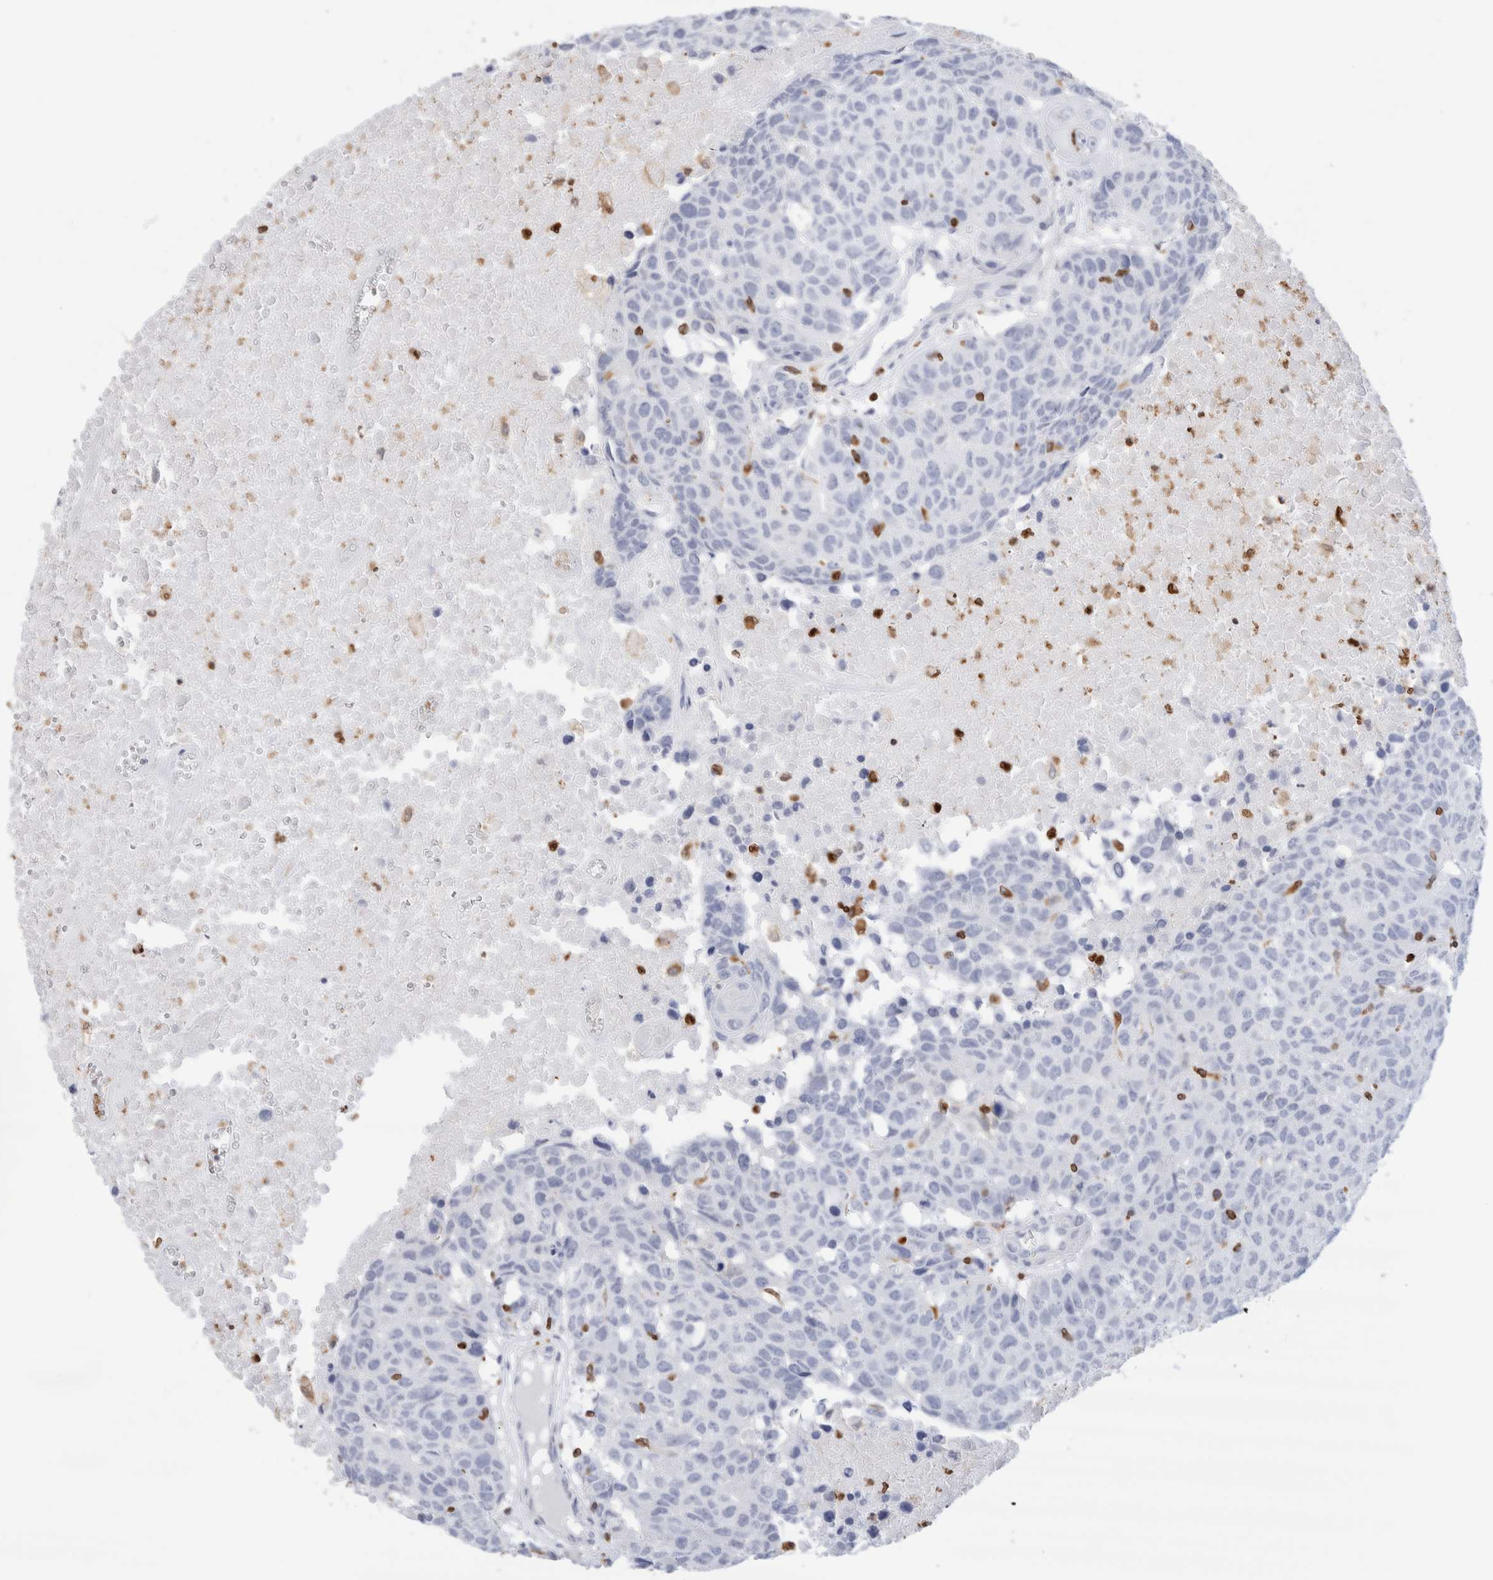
{"staining": {"intensity": "negative", "quantity": "none", "location": "none"}, "tissue": "head and neck cancer", "cell_type": "Tumor cells", "image_type": "cancer", "snomed": [{"axis": "morphology", "description": "Squamous cell carcinoma, NOS"}, {"axis": "topography", "description": "Head-Neck"}], "caption": "A photomicrograph of human head and neck cancer (squamous cell carcinoma) is negative for staining in tumor cells.", "gene": "ALOX5AP", "patient": {"sex": "male", "age": 66}}